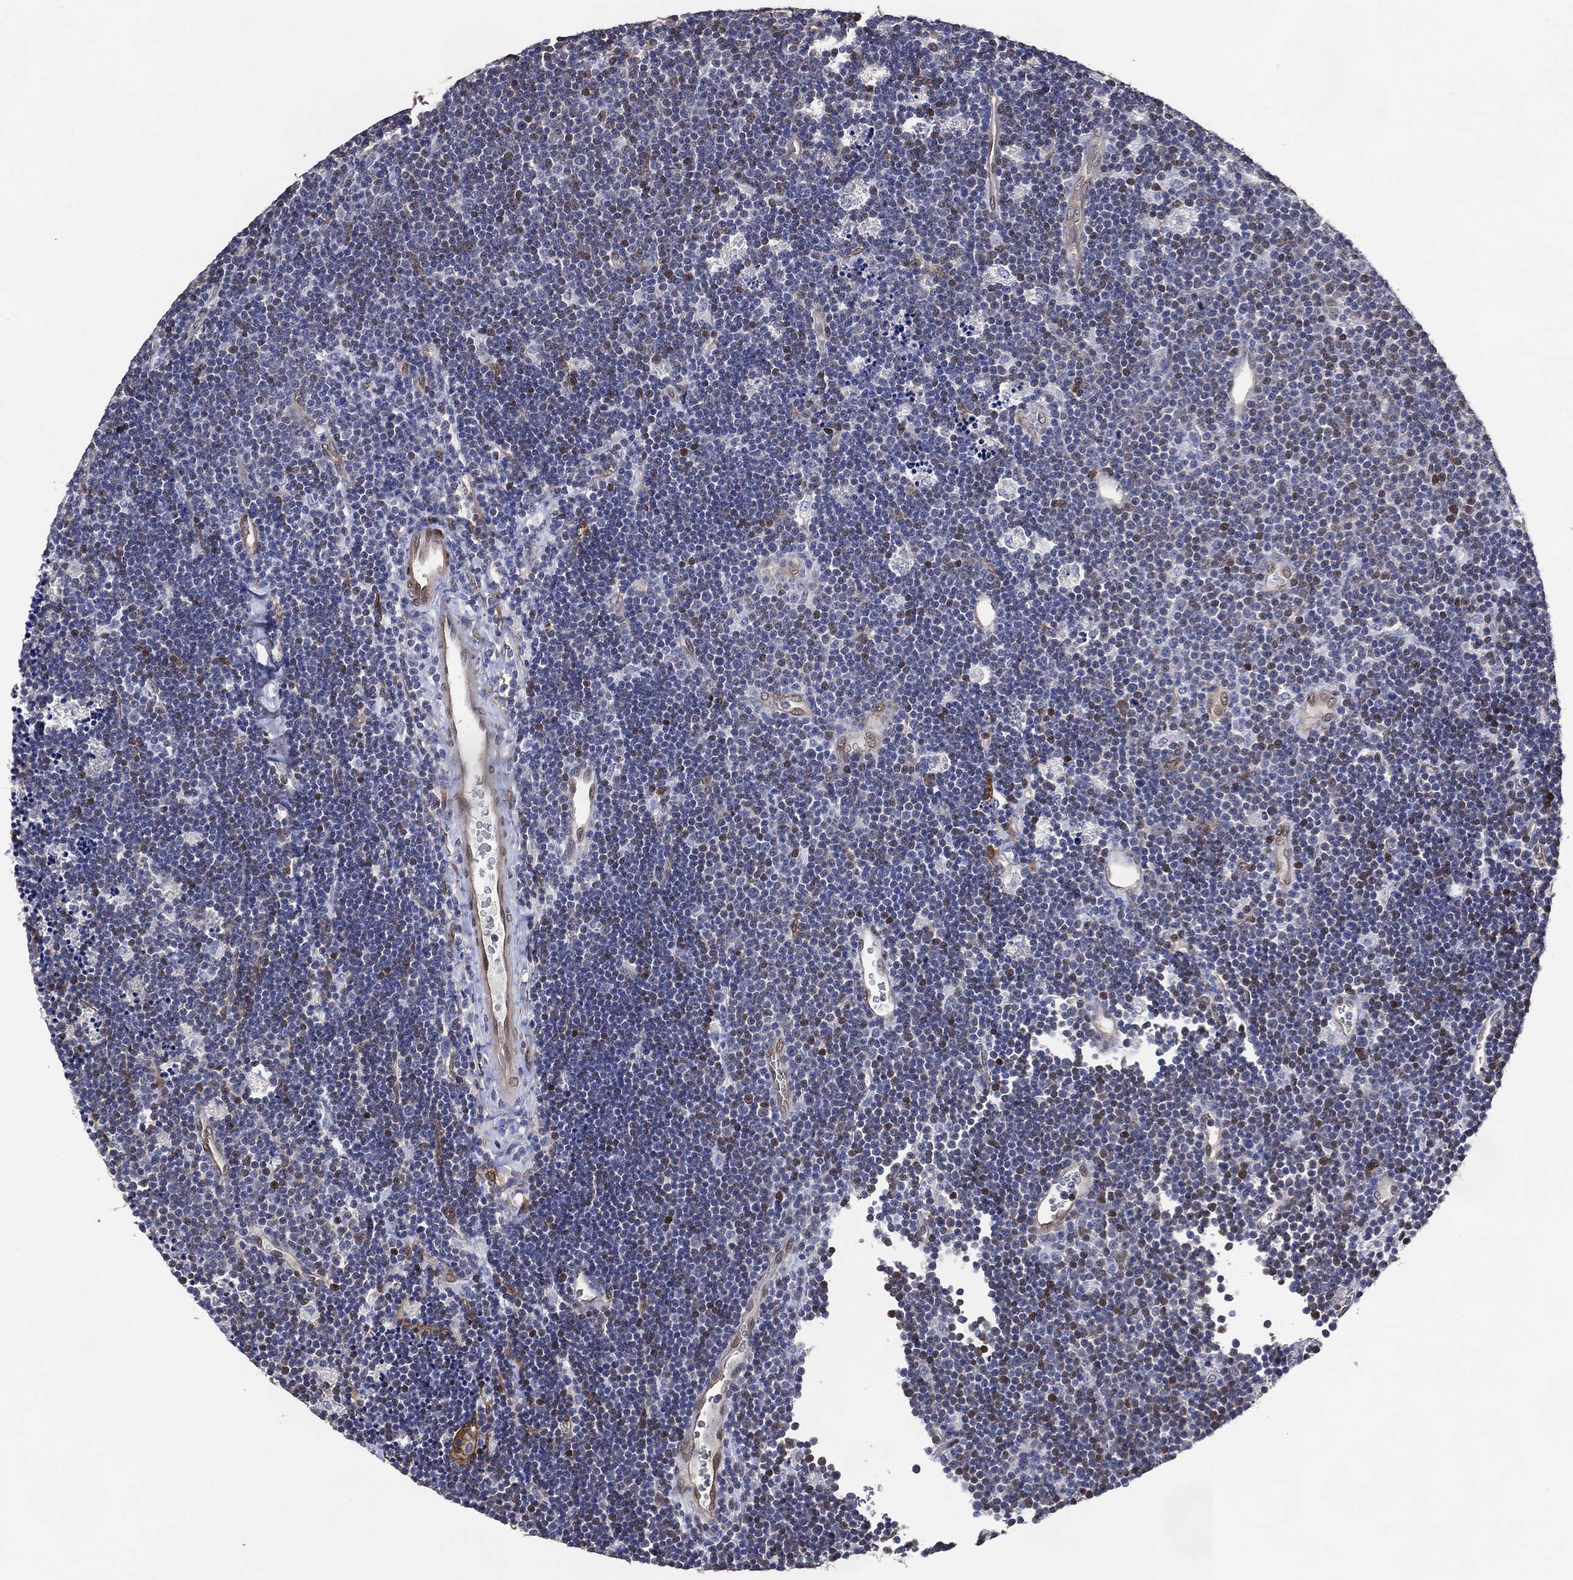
{"staining": {"intensity": "moderate", "quantity": "<25%", "location": "nuclear"}, "tissue": "lymphoma", "cell_type": "Tumor cells", "image_type": "cancer", "snomed": [{"axis": "morphology", "description": "Malignant lymphoma, non-Hodgkin's type, Low grade"}, {"axis": "topography", "description": "Brain"}], "caption": "Human low-grade malignant lymphoma, non-Hodgkin's type stained with a brown dye reveals moderate nuclear positive staining in about <25% of tumor cells.", "gene": "AK1", "patient": {"sex": "female", "age": 66}}